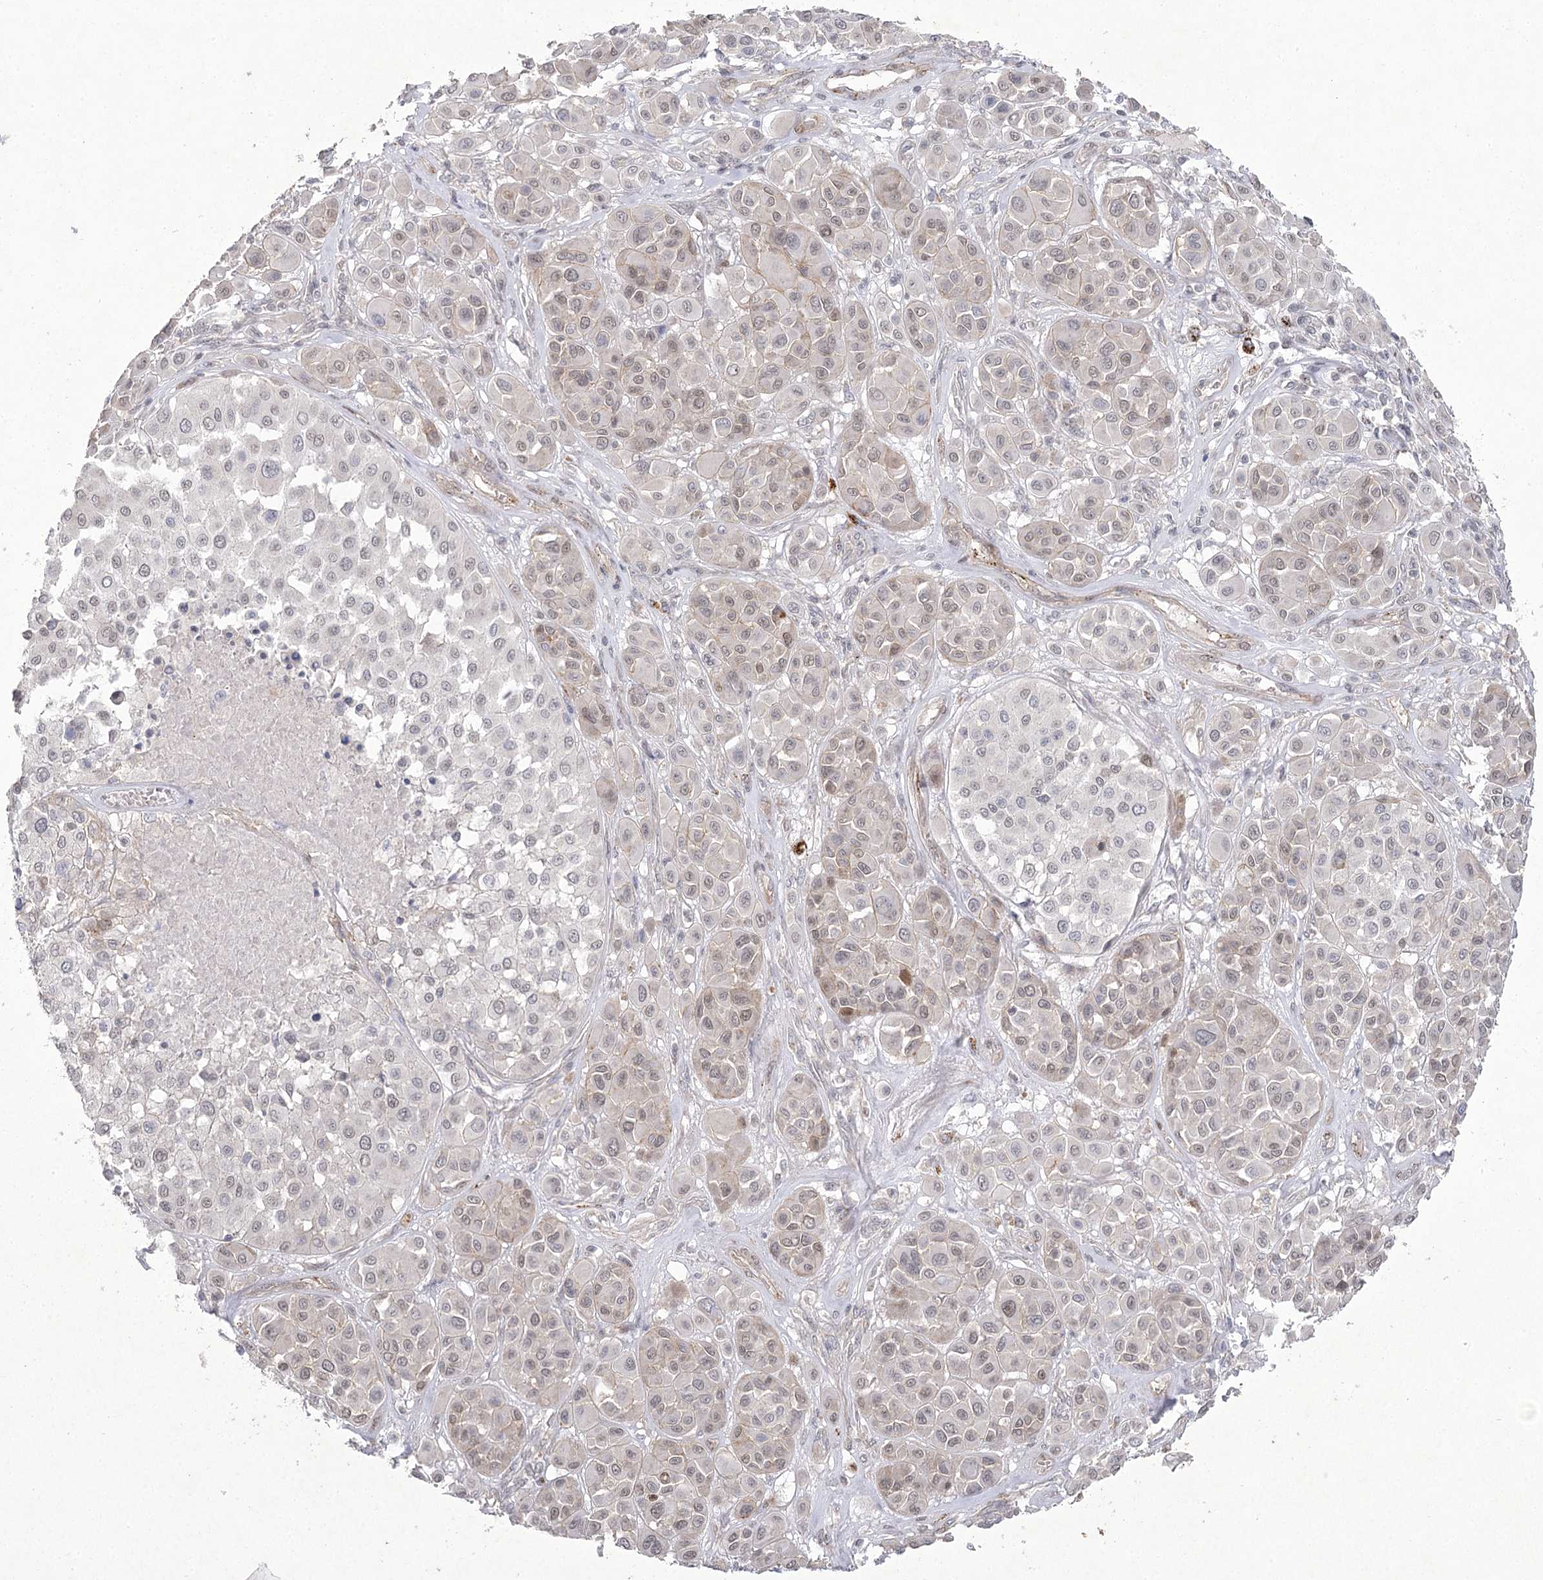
{"staining": {"intensity": "weak", "quantity": "25%-75%", "location": "nuclear"}, "tissue": "melanoma", "cell_type": "Tumor cells", "image_type": "cancer", "snomed": [{"axis": "morphology", "description": "Malignant melanoma, Metastatic site"}, {"axis": "topography", "description": "Soft tissue"}], "caption": "Malignant melanoma (metastatic site) stained with DAB (3,3'-diaminobenzidine) immunohistochemistry demonstrates low levels of weak nuclear expression in approximately 25%-75% of tumor cells.", "gene": "AMTN", "patient": {"sex": "male", "age": 41}}